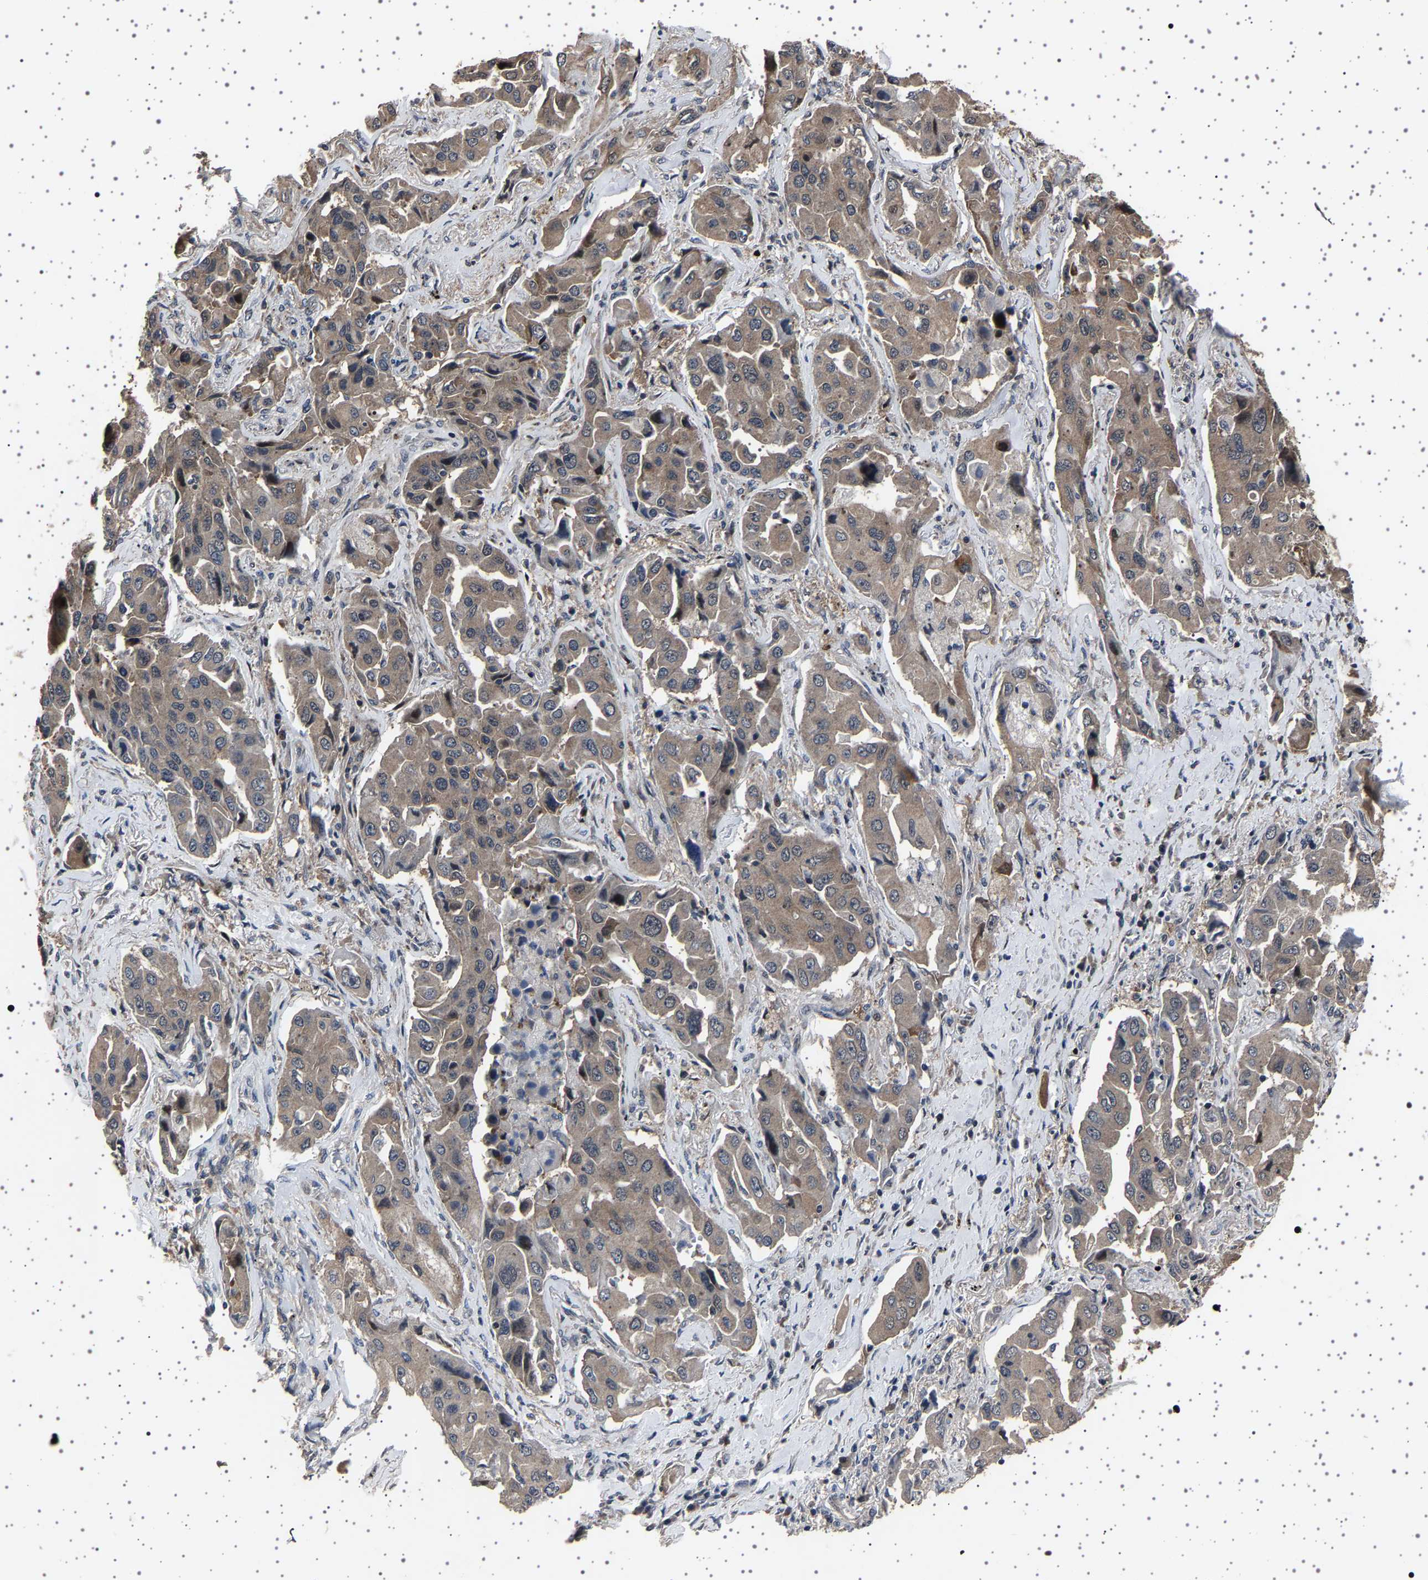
{"staining": {"intensity": "weak", "quantity": ">75%", "location": "cytoplasmic/membranous"}, "tissue": "lung cancer", "cell_type": "Tumor cells", "image_type": "cancer", "snomed": [{"axis": "morphology", "description": "Adenocarcinoma, NOS"}, {"axis": "topography", "description": "Lung"}], "caption": "About >75% of tumor cells in human adenocarcinoma (lung) reveal weak cytoplasmic/membranous protein expression as visualized by brown immunohistochemical staining.", "gene": "NCKAP1", "patient": {"sex": "female", "age": 65}}